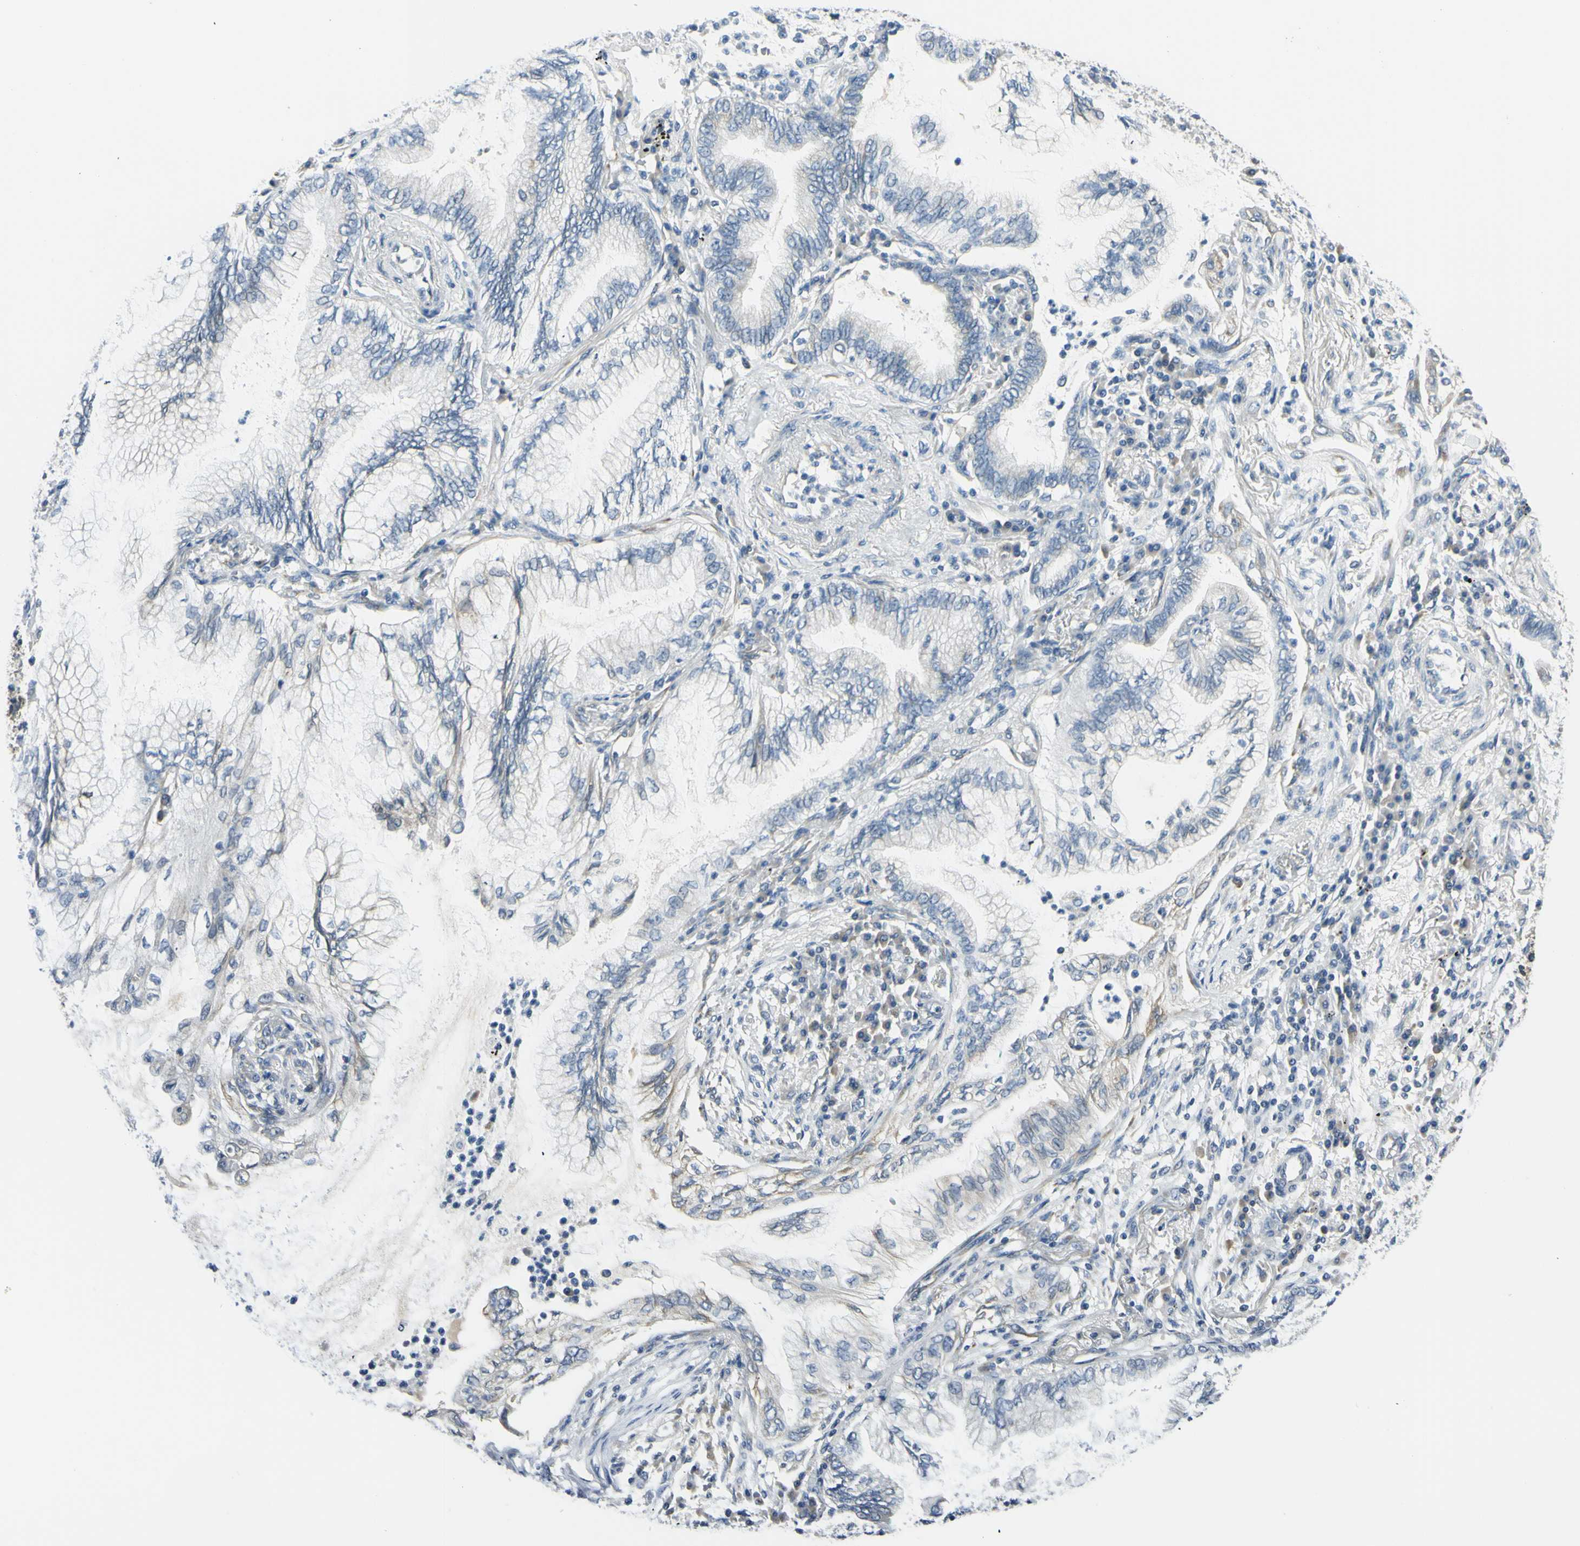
{"staining": {"intensity": "weak", "quantity": "<25%", "location": "cytoplasmic/membranous"}, "tissue": "lung cancer", "cell_type": "Tumor cells", "image_type": "cancer", "snomed": [{"axis": "morphology", "description": "Normal tissue, NOS"}, {"axis": "morphology", "description": "Adenocarcinoma, NOS"}, {"axis": "topography", "description": "Bronchus"}, {"axis": "topography", "description": "Lung"}], "caption": "Tumor cells are negative for protein expression in human lung adenocarcinoma.", "gene": "IGDCC4", "patient": {"sex": "female", "age": 70}}